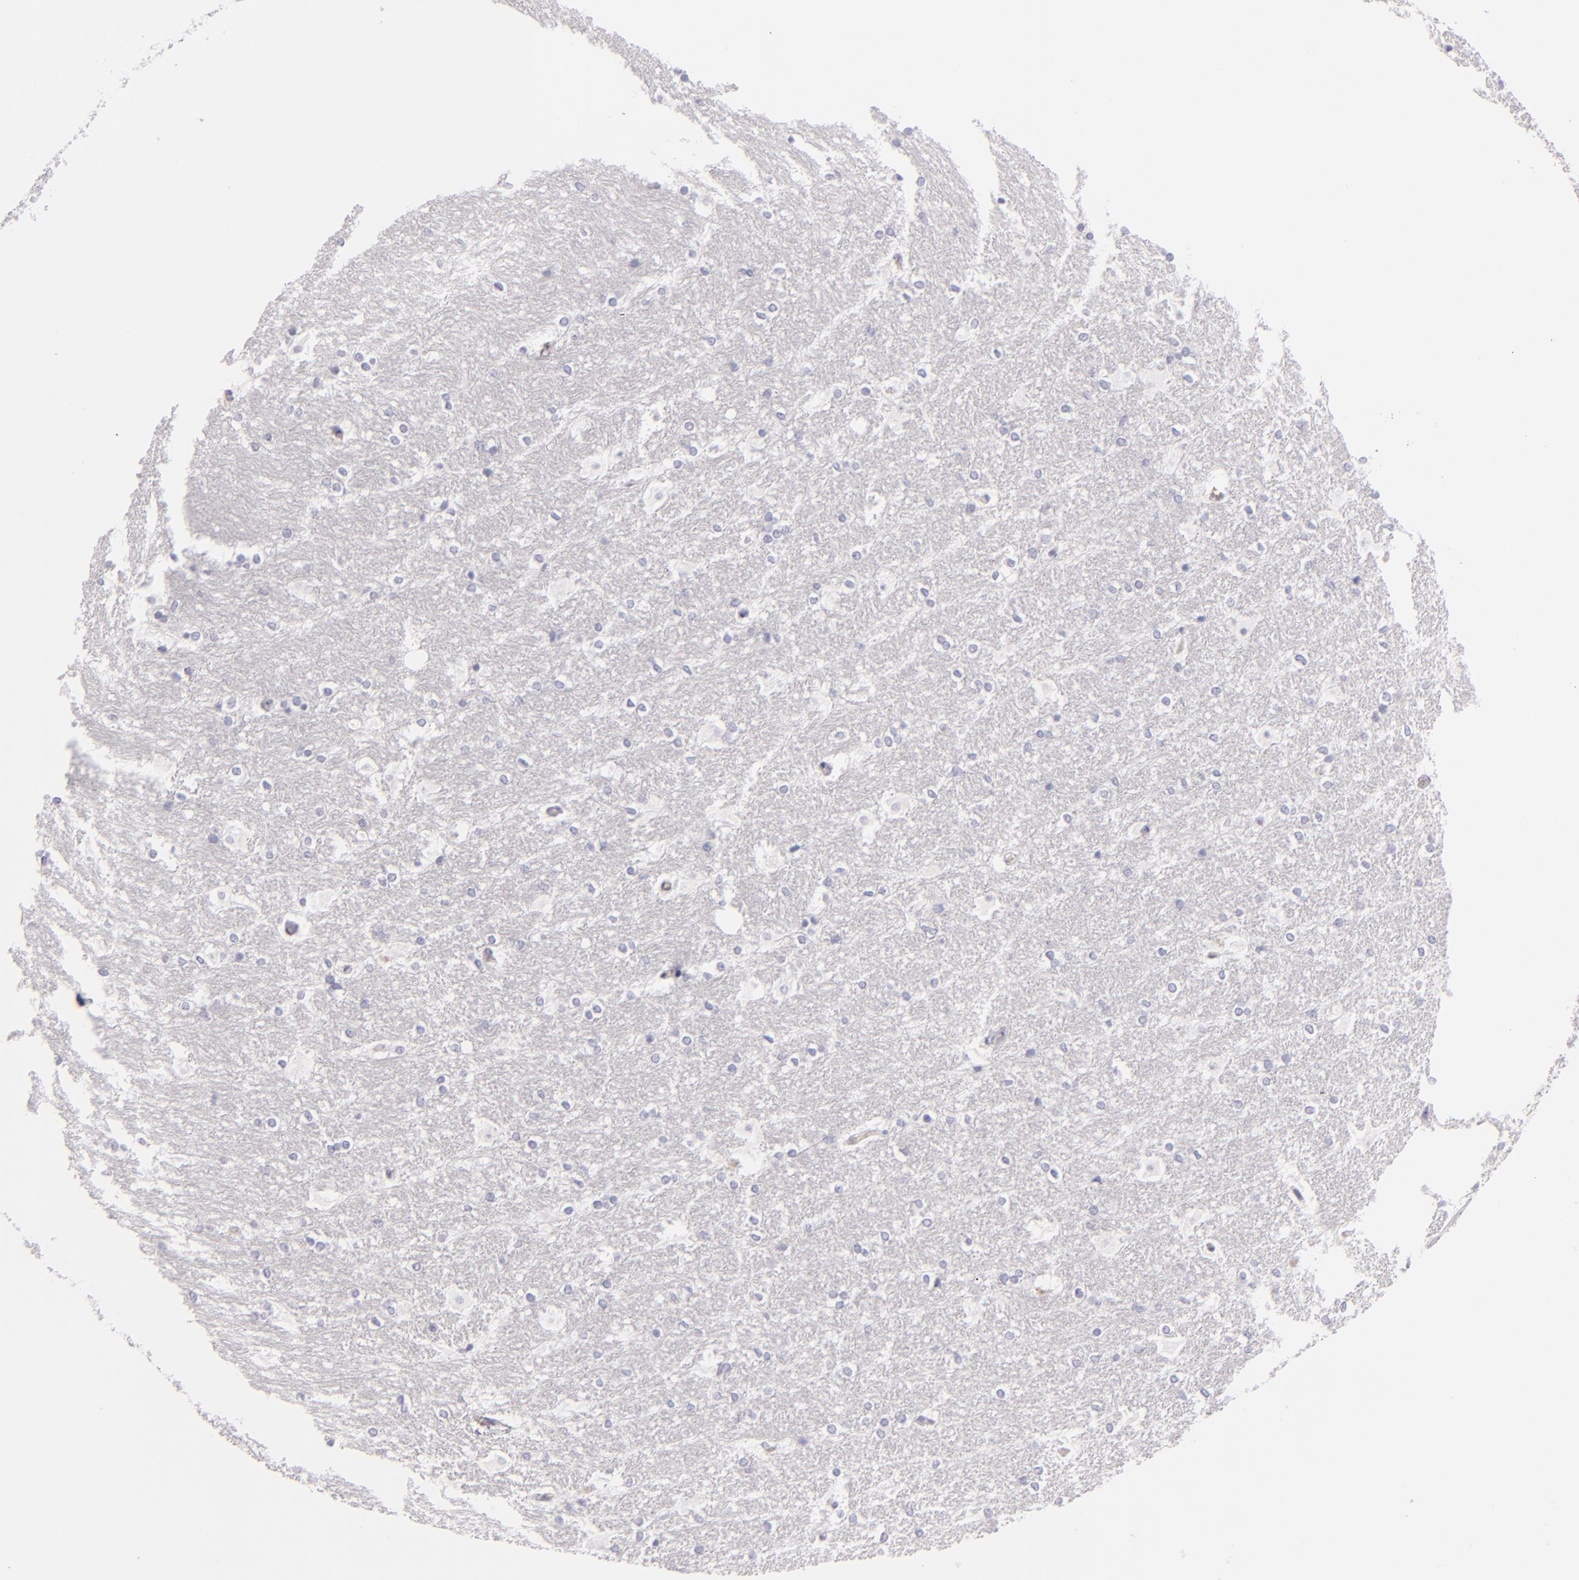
{"staining": {"intensity": "negative", "quantity": "none", "location": "none"}, "tissue": "hippocampus", "cell_type": "Glial cells", "image_type": "normal", "snomed": [{"axis": "morphology", "description": "Normal tissue, NOS"}, {"axis": "topography", "description": "Hippocampus"}], "caption": "Glial cells are negative for protein expression in unremarkable human hippocampus. (DAB IHC with hematoxylin counter stain).", "gene": "F13A1", "patient": {"sex": "female", "age": 19}}